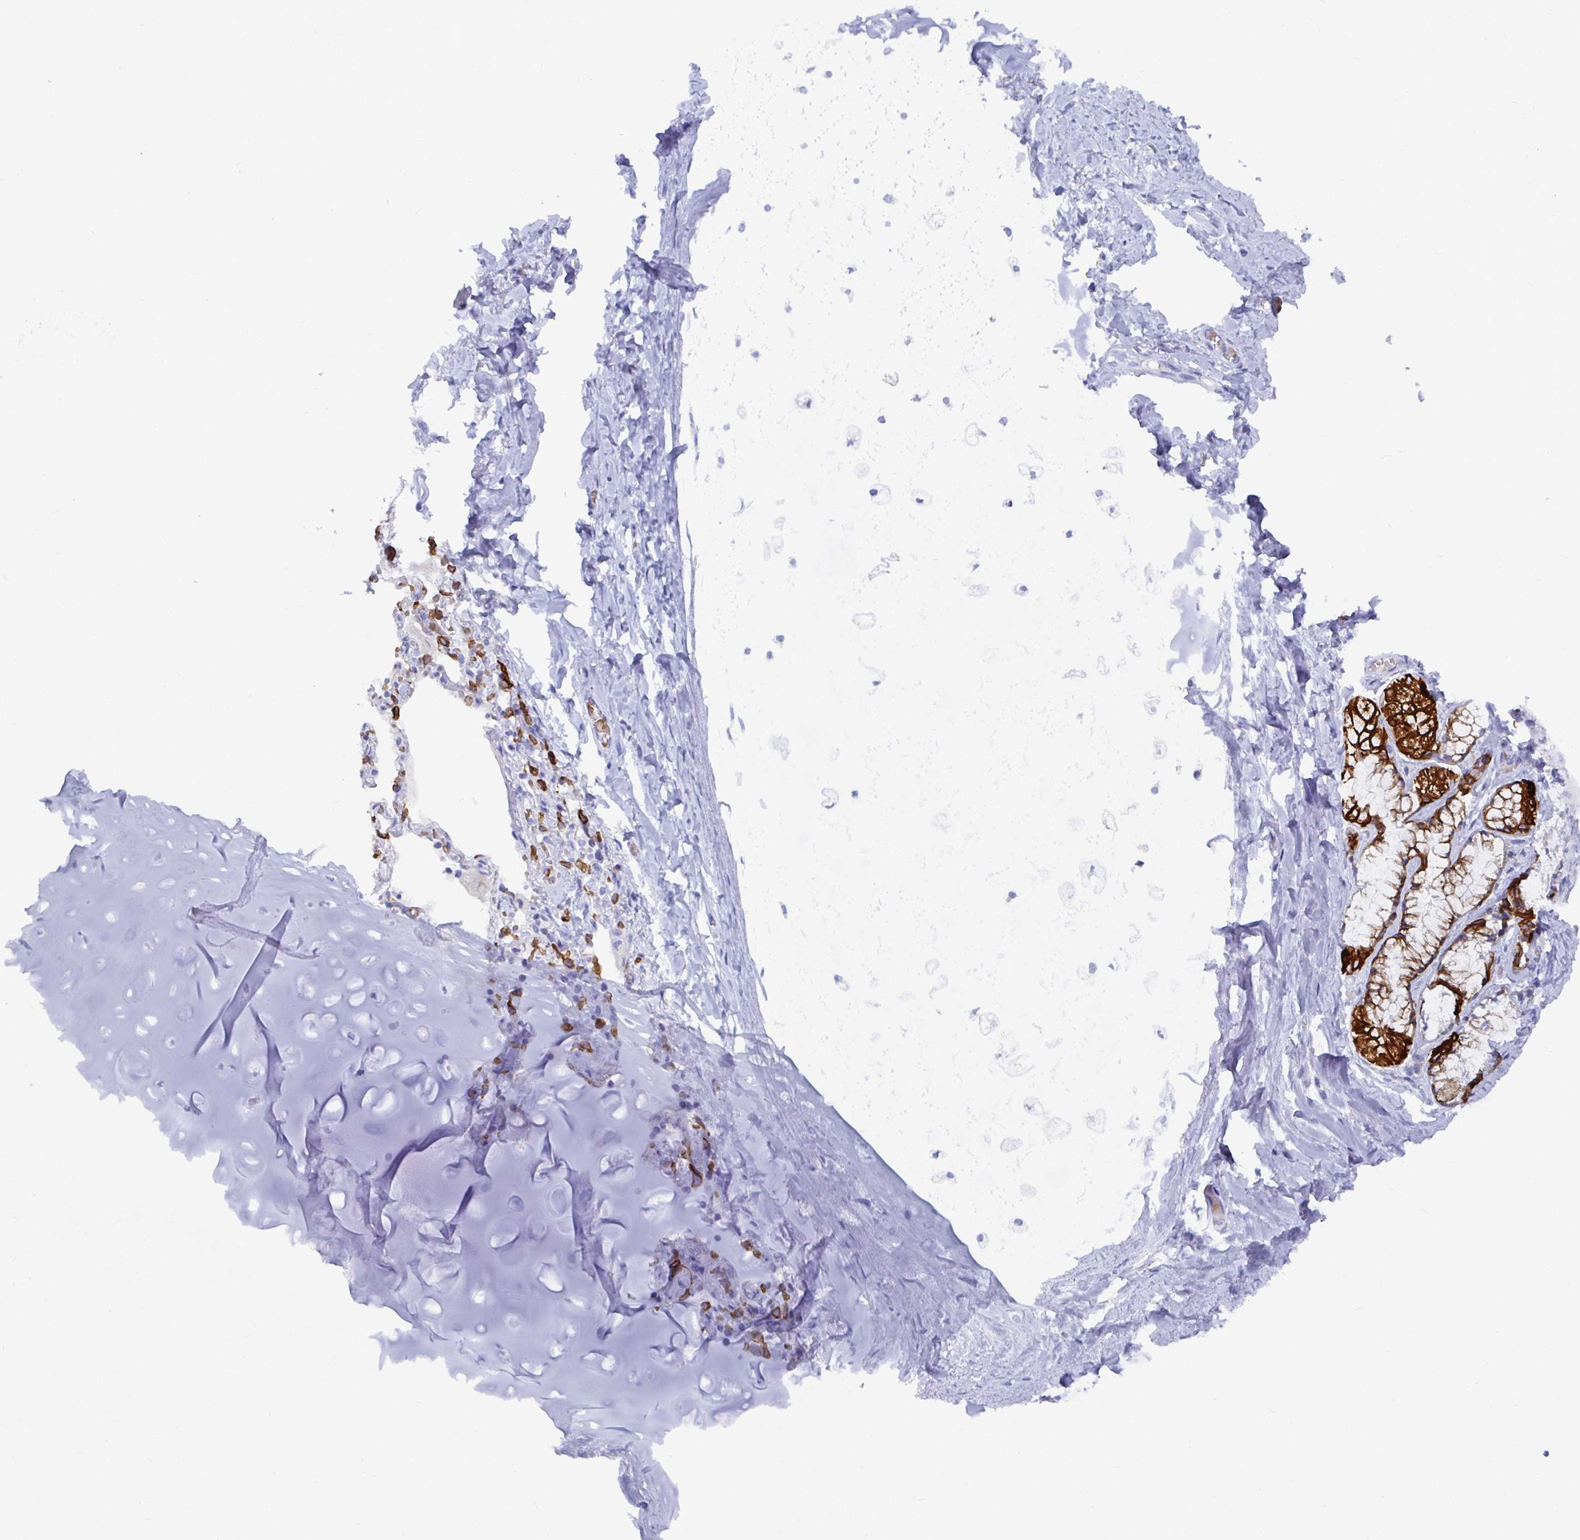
{"staining": {"intensity": "negative", "quantity": "none", "location": "none"}, "tissue": "soft tissue", "cell_type": "Chondrocytes", "image_type": "normal", "snomed": [{"axis": "morphology", "description": "Normal tissue, NOS"}, {"axis": "topography", "description": "Cartilage tissue"}, {"axis": "topography", "description": "Bronchus"}], "caption": "A high-resolution image shows immunohistochemistry staining of unremarkable soft tissue, which exhibits no significant positivity in chondrocytes. (Stains: DAB (3,3'-diaminobenzidine) IHC with hematoxylin counter stain, Microscopy: brightfield microscopy at high magnification).", "gene": "CLDN8", "patient": {"sex": "male", "age": 64}}